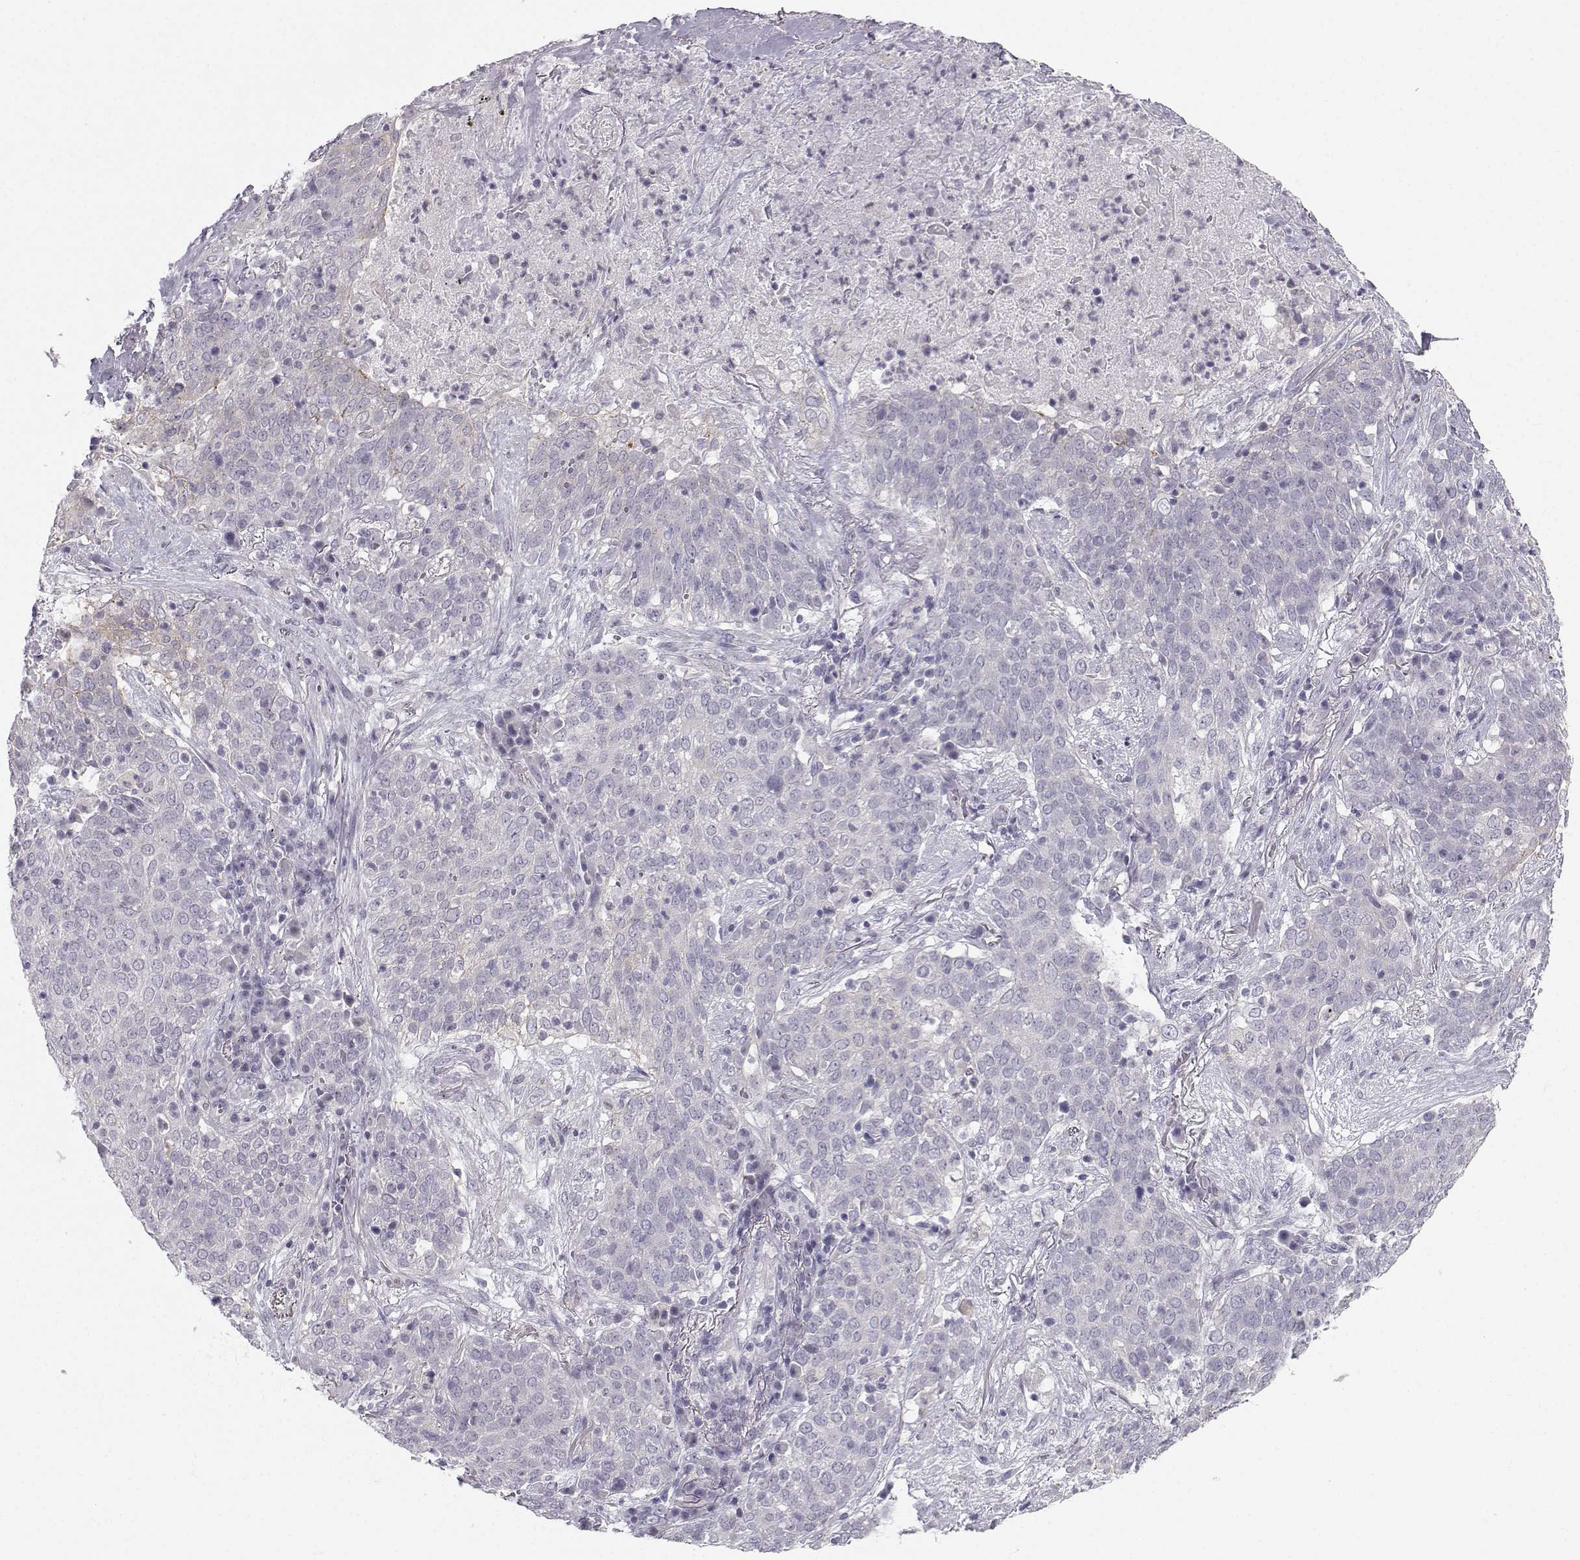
{"staining": {"intensity": "weak", "quantity": "<25%", "location": "cytoplasmic/membranous"}, "tissue": "lung cancer", "cell_type": "Tumor cells", "image_type": "cancer", "snomed": [{"axis": "morphology", "description": "Squamous cell carcinoma, NOS"}, {"axis": "topography", "description": "Lung"}], "caption": "Human lung cancer stained for a protein using IHC displays no staining in tumor cells.", "gene": "ZNF185", "patient": {"sex": "male", "age": 82}}